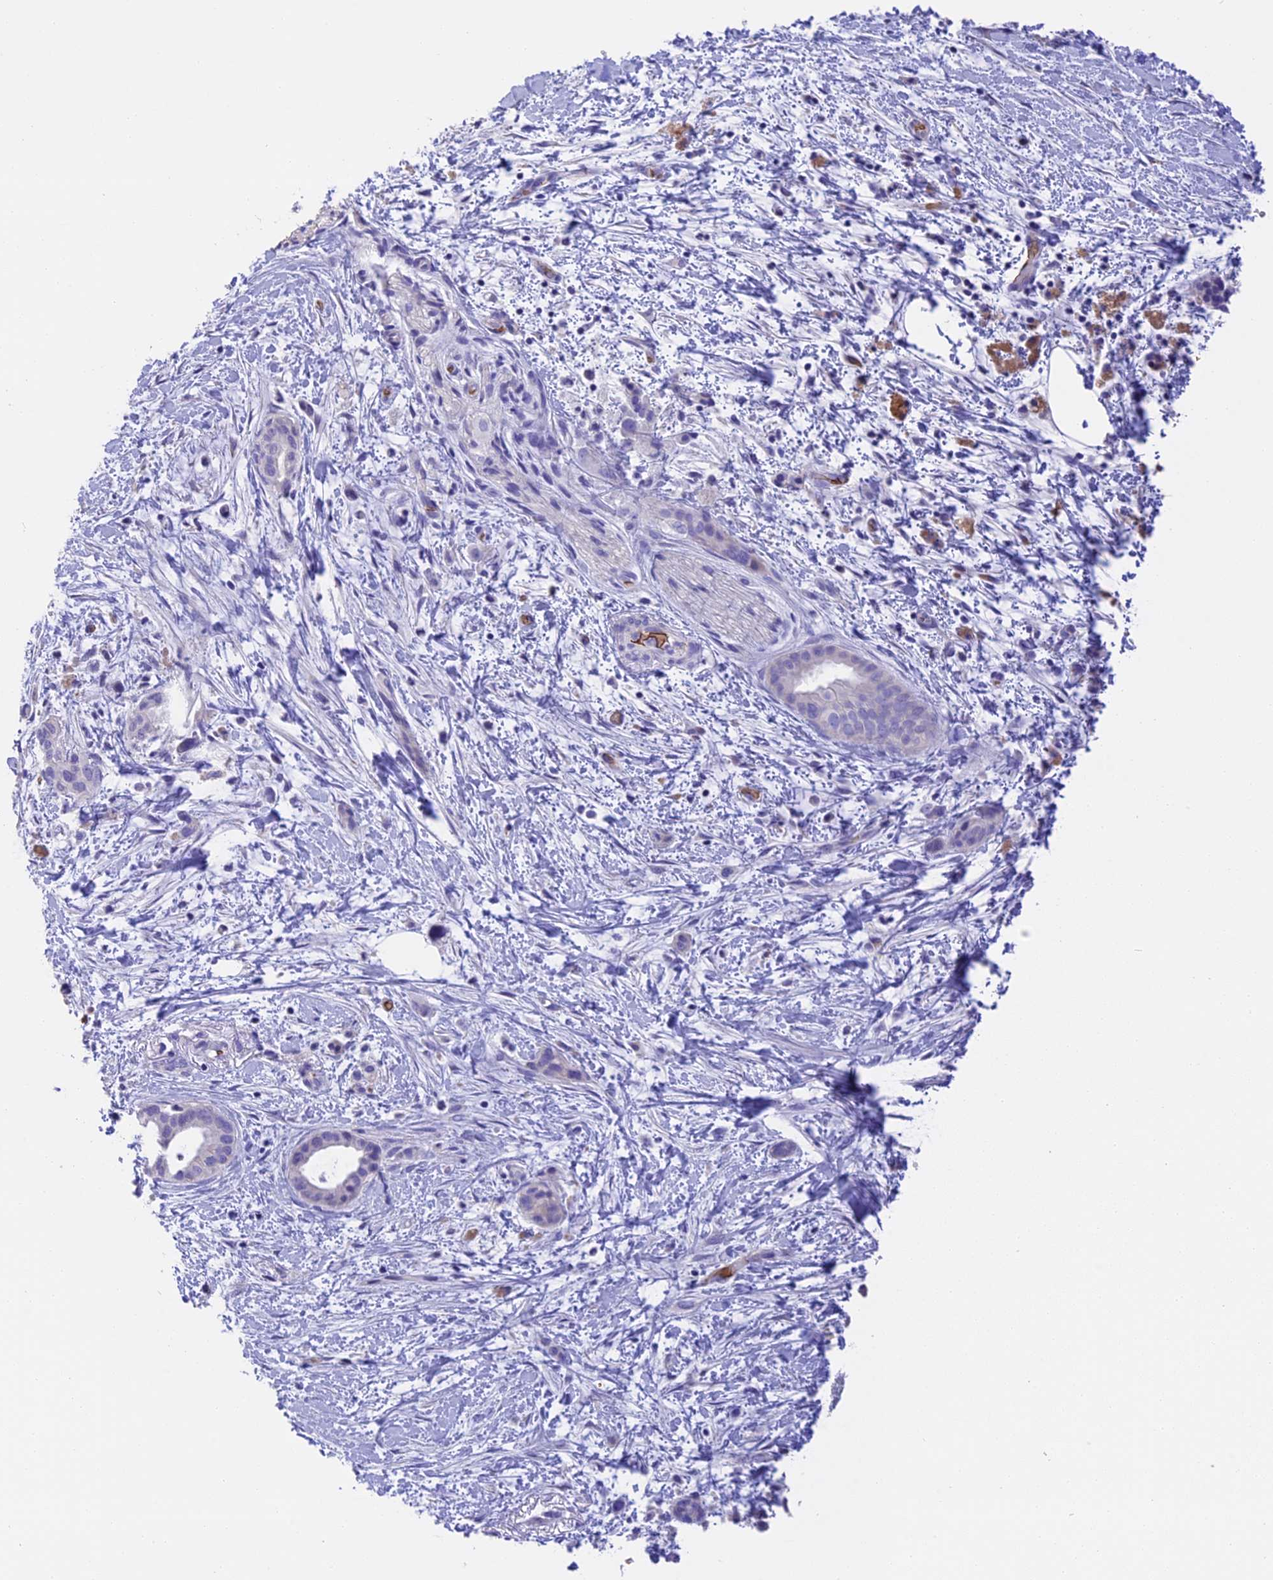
{"staining": {"intensity": "negative", "quantity": "none", "location": "none"}, "tissue": "pancreatic cancer", "cell_type": "Tumor cells", "image_type": "cancer", "snomed": [{"axis": "morphology", "description": "Normal tissue, NOS"}, {"axis": "morphology", "description": "Adenocarcinoma, NOS"}, {"axis": "topography", "description": "Pancreas"}, {"axis": "topography", "description": "Peripheral nerve tissue"}], "caption": "DAB (3,3'-diaminobenzidine) immunohistochemical staining of human pancreatic cancer demonstrates no significant staining in tumor cells.", "gene": "TNNC2", "patient": {"sex": "female", "age": 63}}